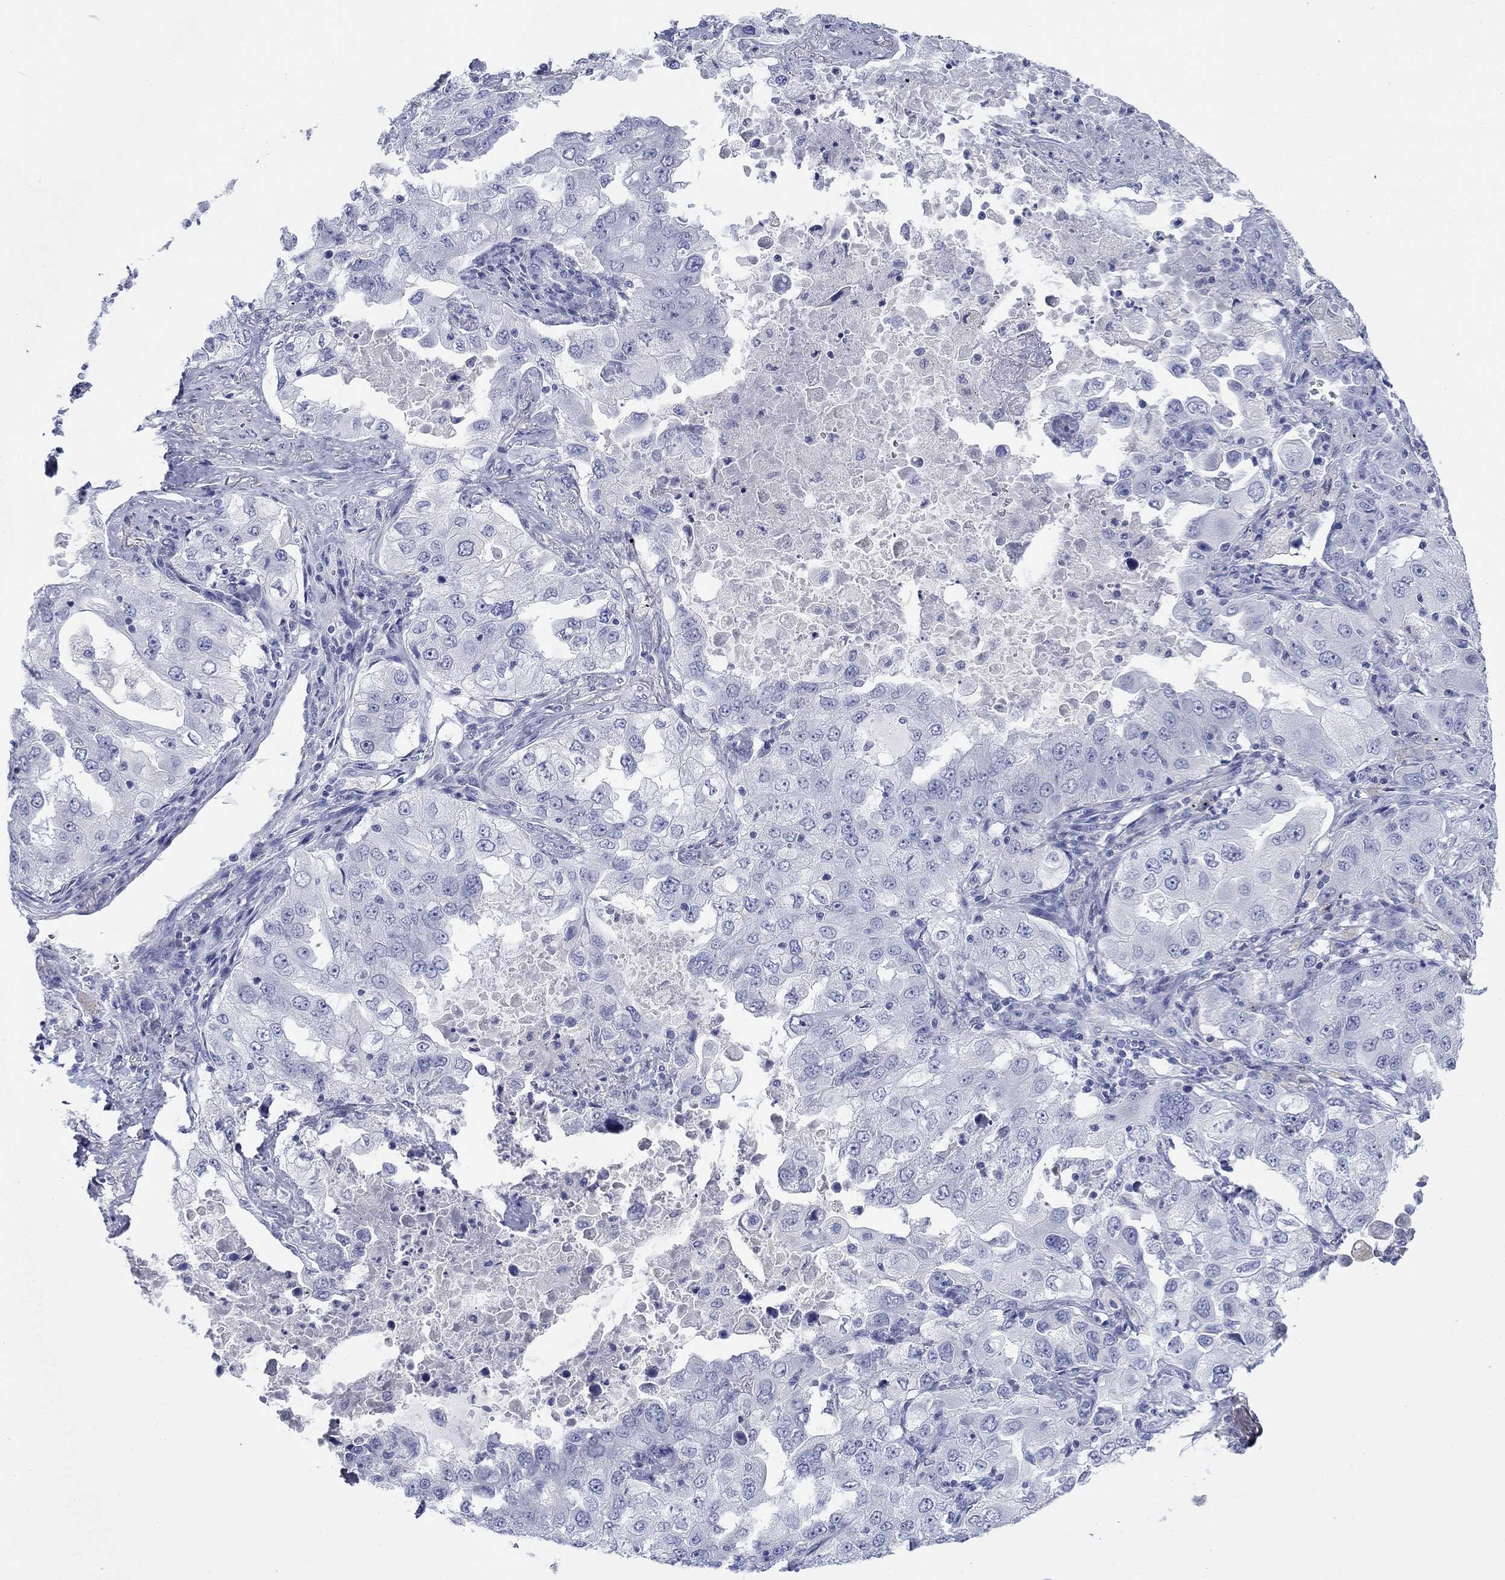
{"staining": {"intensity": "negative", "quantity": "none", "location": "none"}, "tissue": "lung cancer", "cell_type": "Tumor cells", "image_type": "cancer", "snomed": [{"axis": "morphology", "description": "Adenocarcinoma, NOS"}, {"axis": "topography", "description": "Lung"}], "caption": "Immunohistochemistry of human lung adenocarcinoma exhibits no expression in tumor cells.", "gene": "PDYN", "patient": {"sex": "female", "age": 61}}